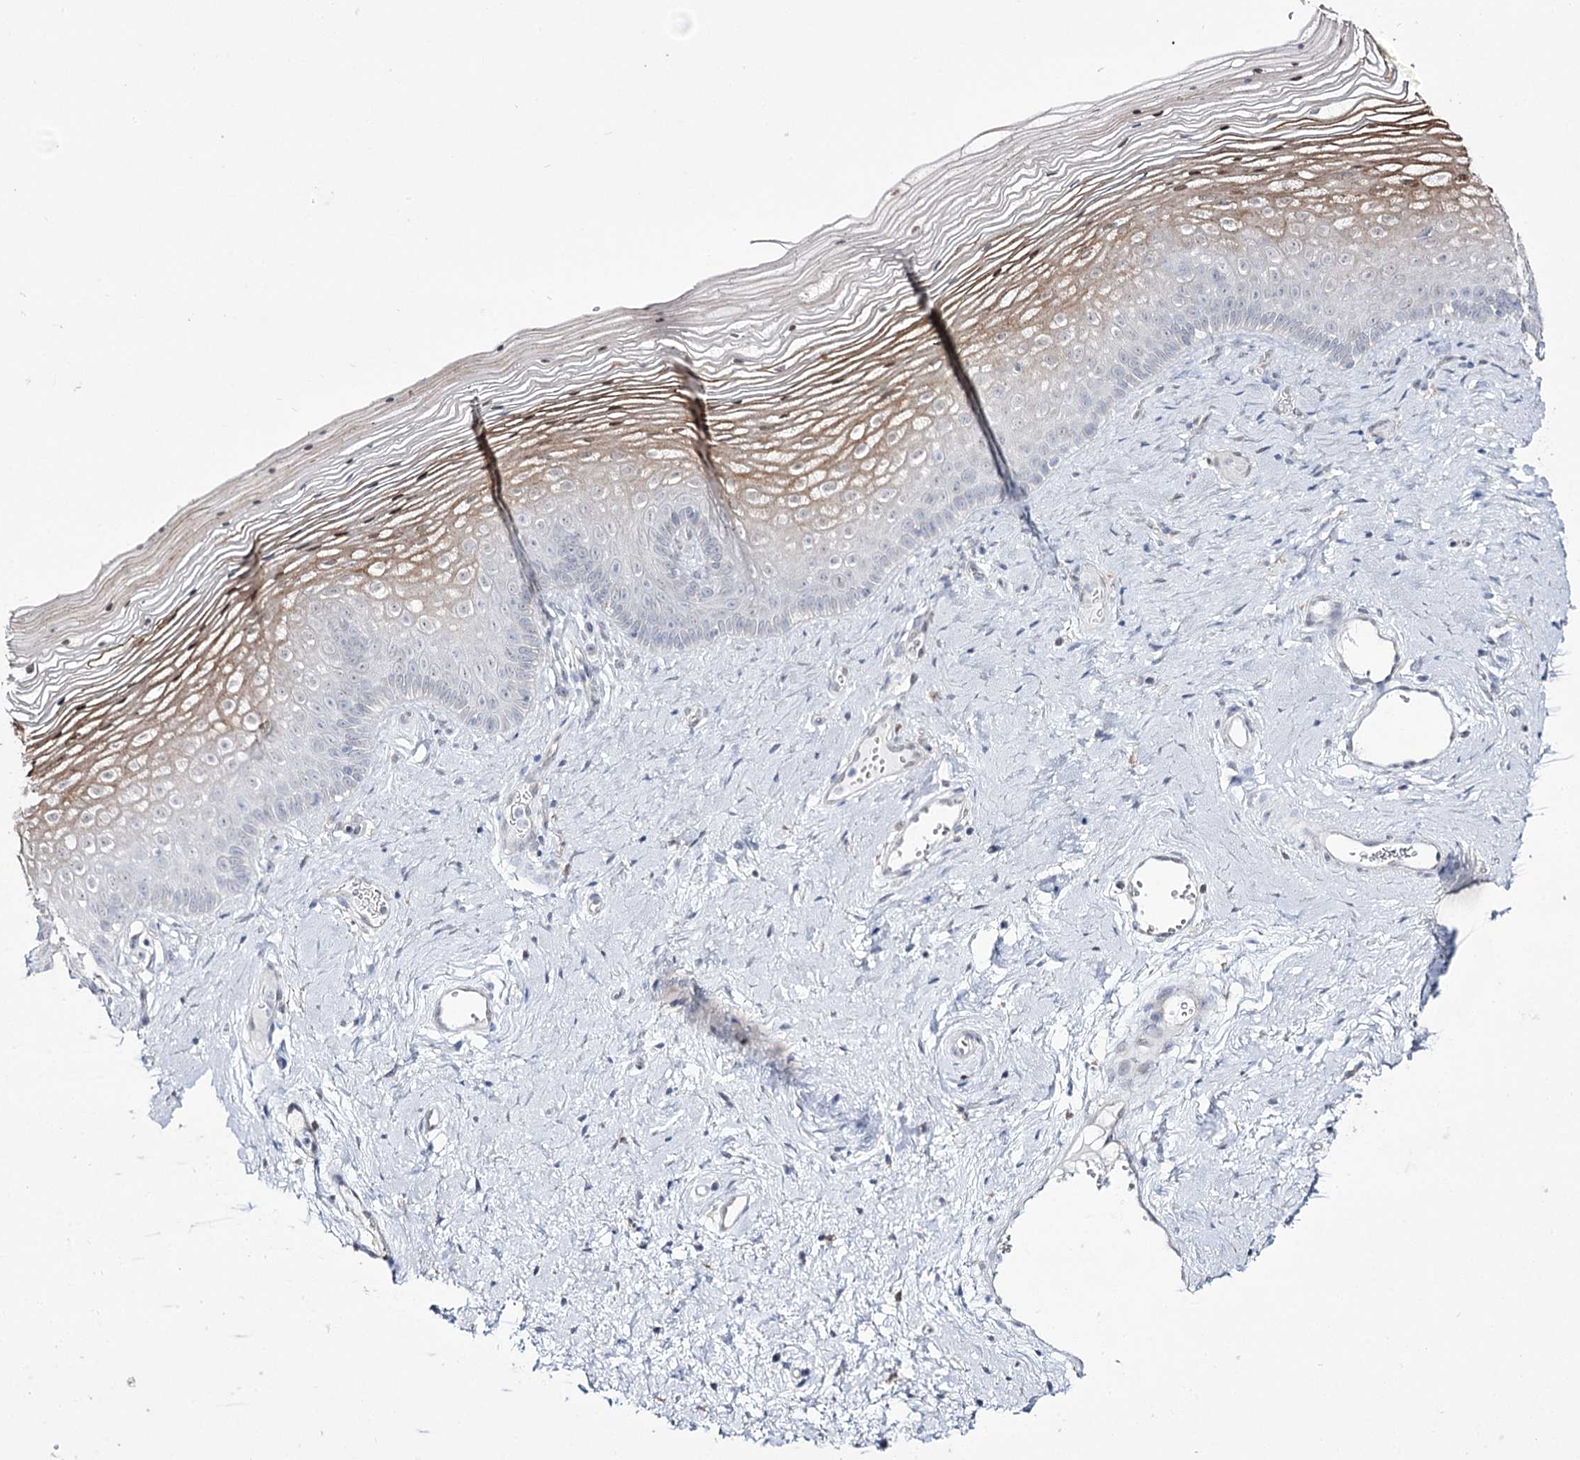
{"staining": {"intensity": "moderate", "quantity": "<25%", "location": "cytoplasmic/membranous,nuclear"}, "tissue": "vagina", "cell_type": "Squamous epithelial cells", "image_type": "normal", "snomed": [{"axis": "morphology", "description": "Normal tissue, NOS"}, {"axis": "topography", "description": "Vagina"}], "caption": "Immunohistochemistry (IHC) (DAB) staining of unremarkable vagina displays moderate cytoplasmic/membranous,nuclear protein positivity in approximately <25% of squamous epithelial cells.", "gene": "VGLL4", "patient": {"sex": "female", "age": 46}}